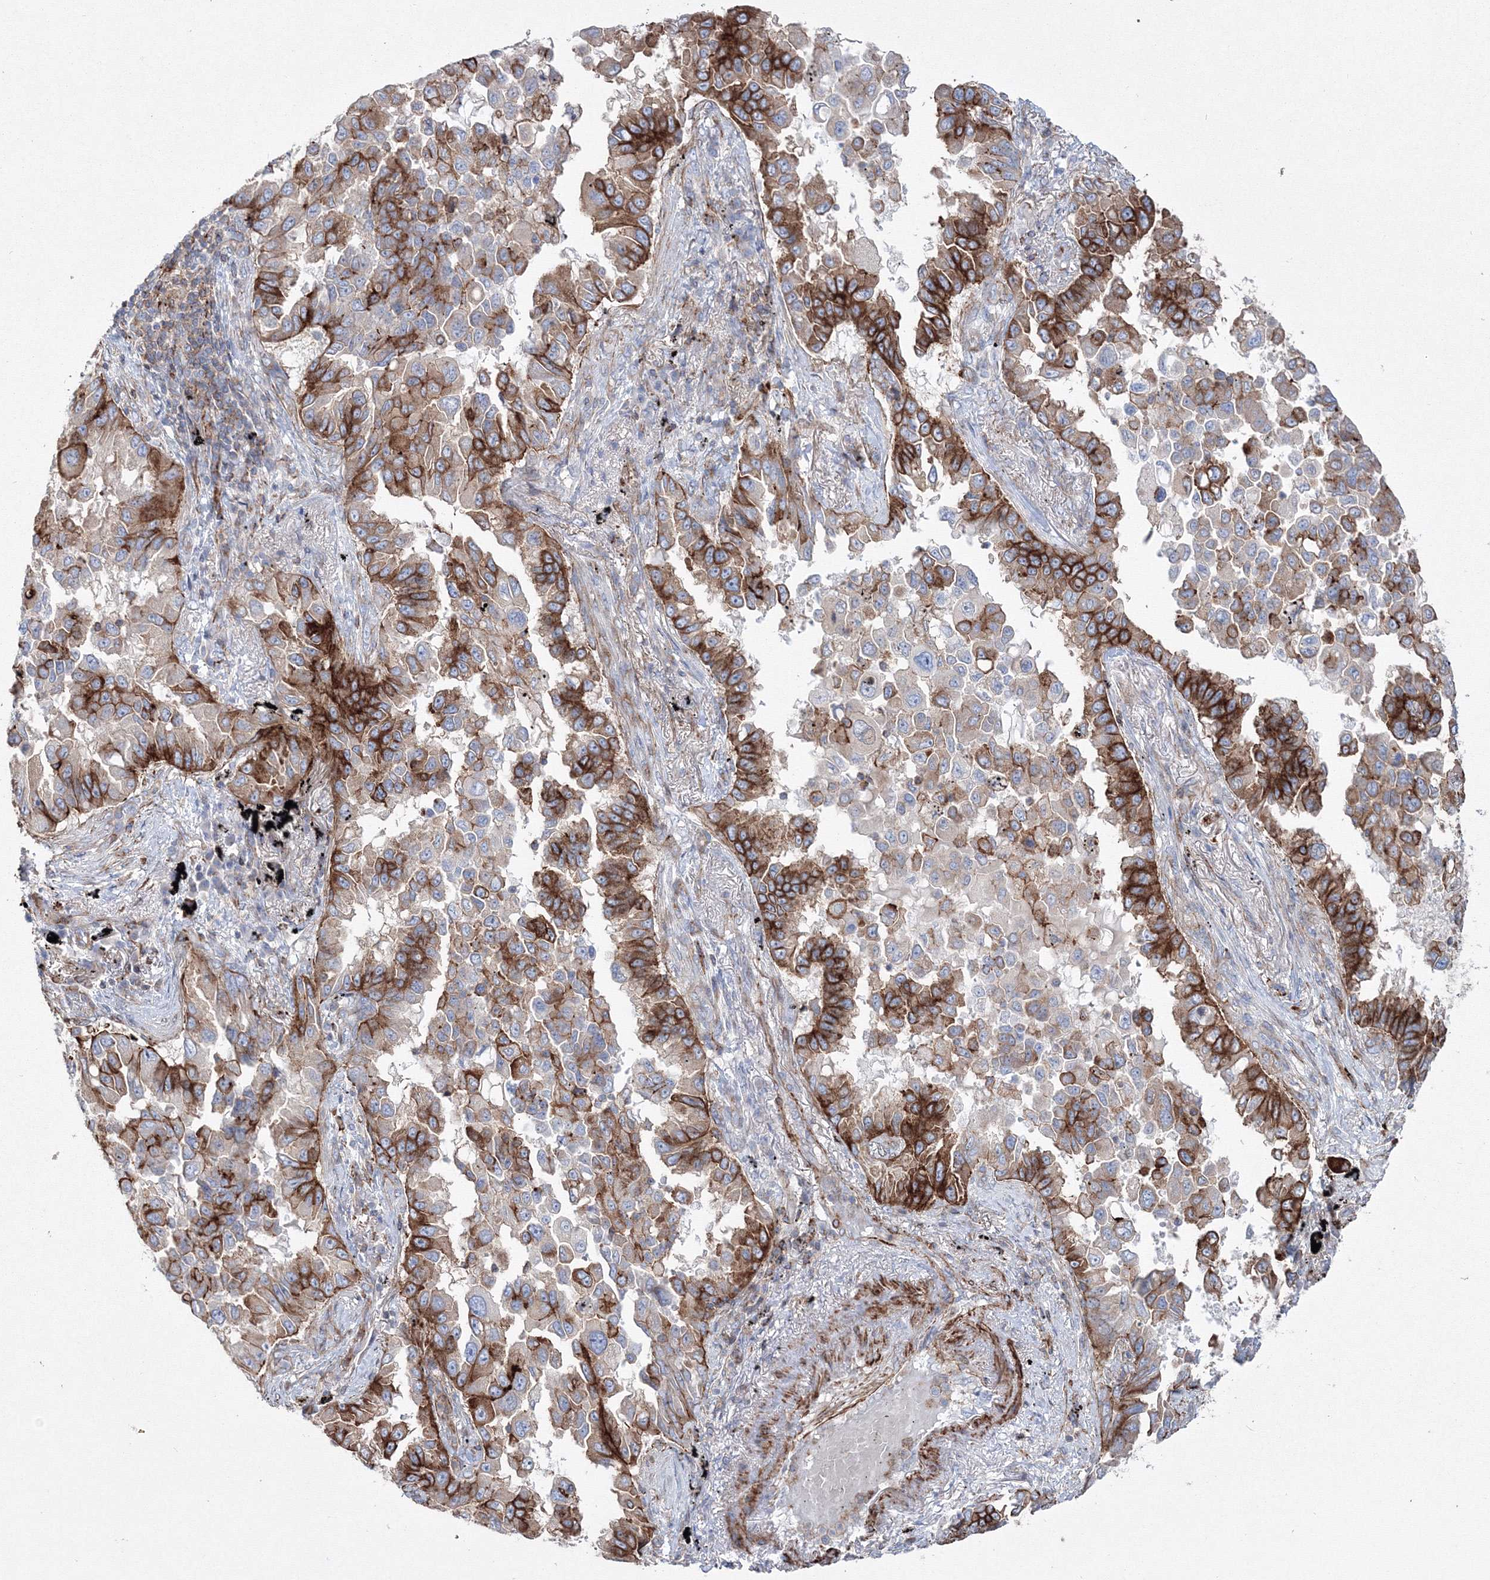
{"staining": {"intensity": "strong", "quantity": "25%-75%", "location": "cytoplasmic/membranous"}, "tissue": "lung cancer", "cell_type": "Tumor cells", "image_type": "cancer", "snomed": [{"axis": "morphology", "description": "Adenocarcinoma, NOS"}, {"axis": "topography", "description": "Lung"}], "caption": "Protein expression analysis of human lung cancer reveals strong cytoplasmic/membranous expression in about 25%-75% of tumor cells.", "gene": "GPR82", "patient": {"sex": "female", "age": 67}}